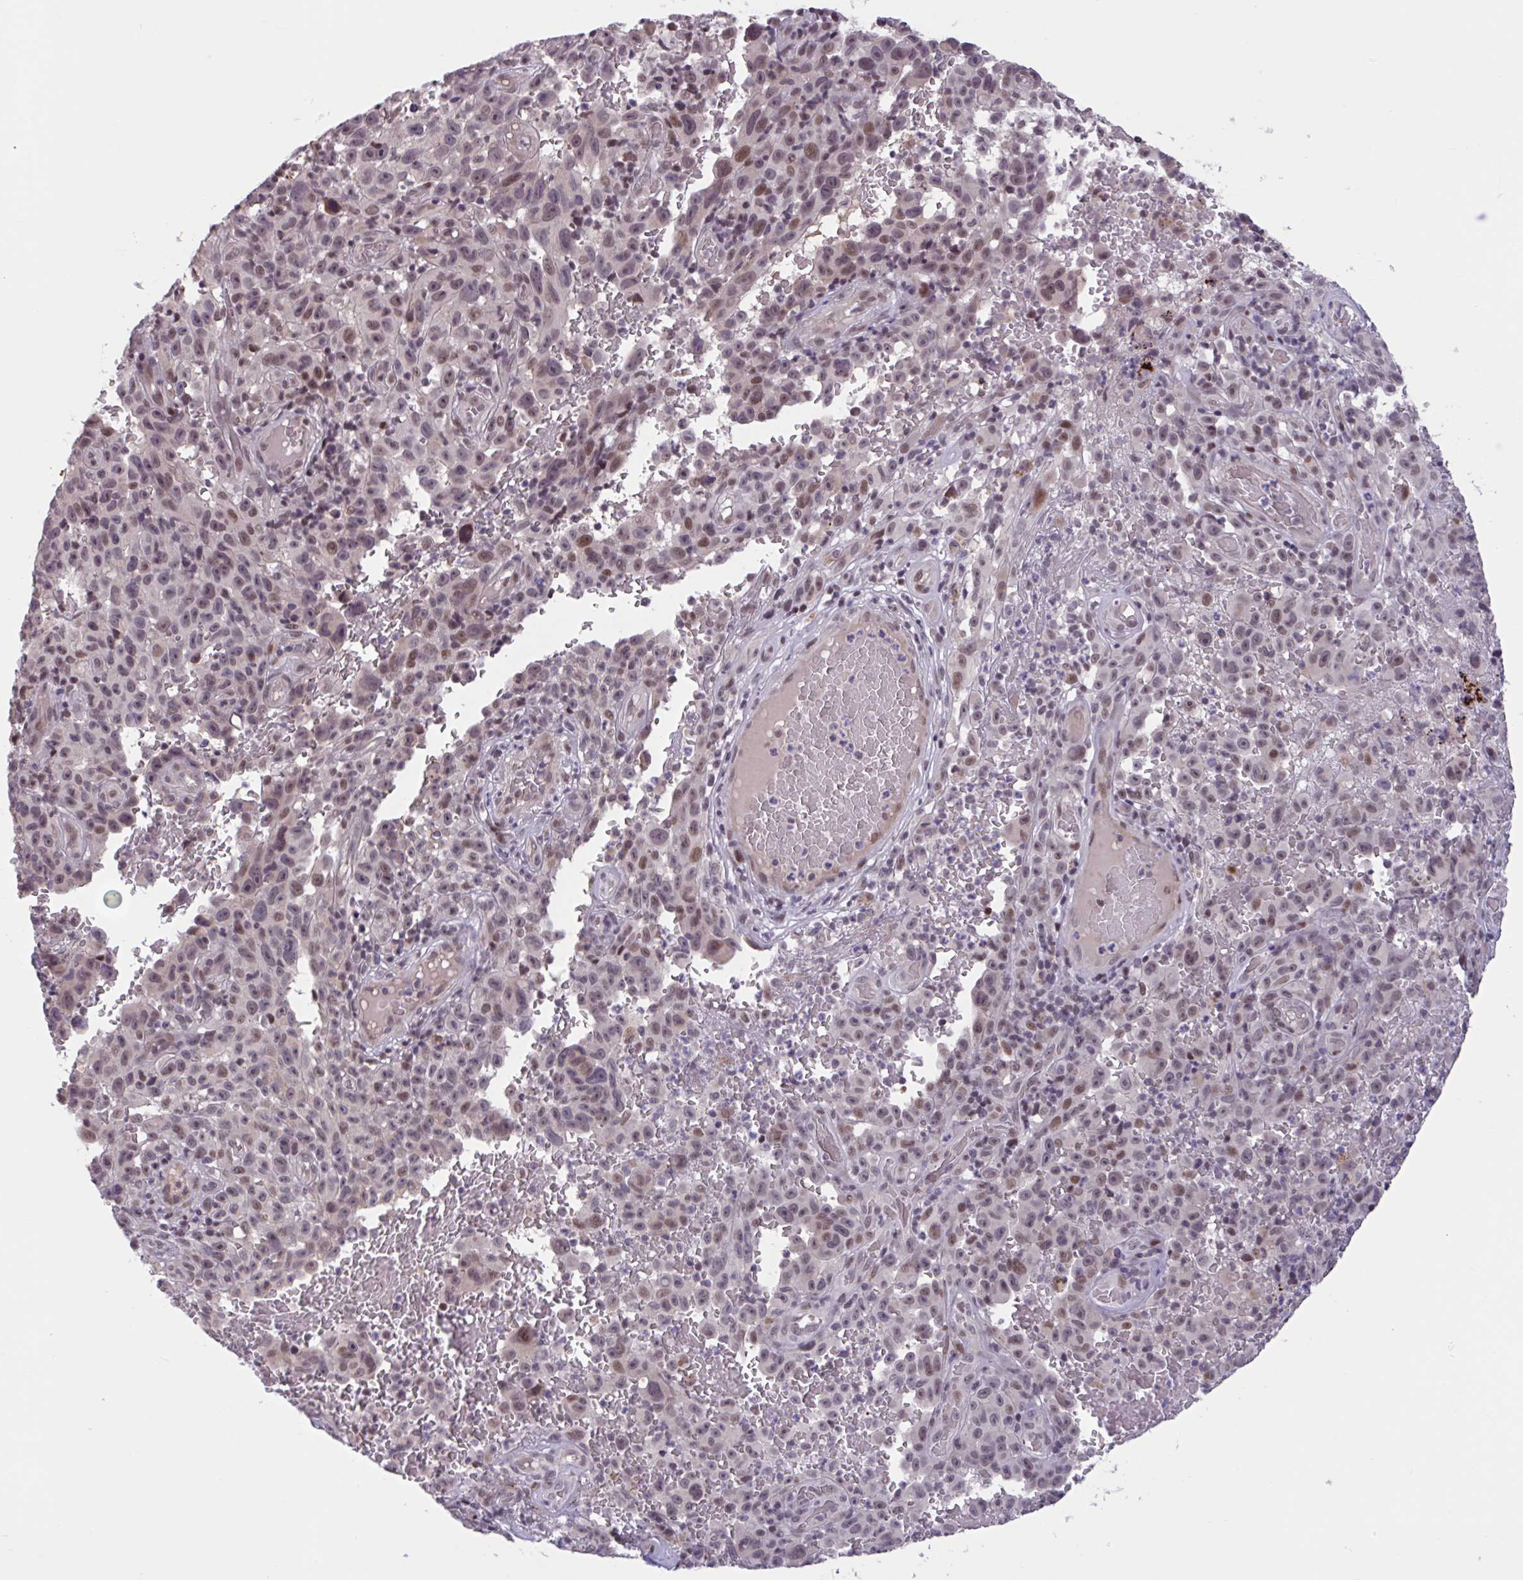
{"staining": {"intensity": "moderate", "quantity": "25%-75%", "location": "nuclear"}, "tissue": "melanoma", "cell_type": "Tumor cells", "image_type": "cancer", "snomed": [{"axis": "morphology", "description": "Malignant melanoma, NOS"}, {"axis": "topography", "description": "Skin"}], "caption": "Tumor cells display moderate nuclear staining in about 25%-75% of cells in melanoma. The staining was performed using DAB, with brown indicating positive protein expression. Nuclei are stained blue with hematoxylin.", "gene": "ZNF414", "patient": {"sex": "female", "age": 82}}